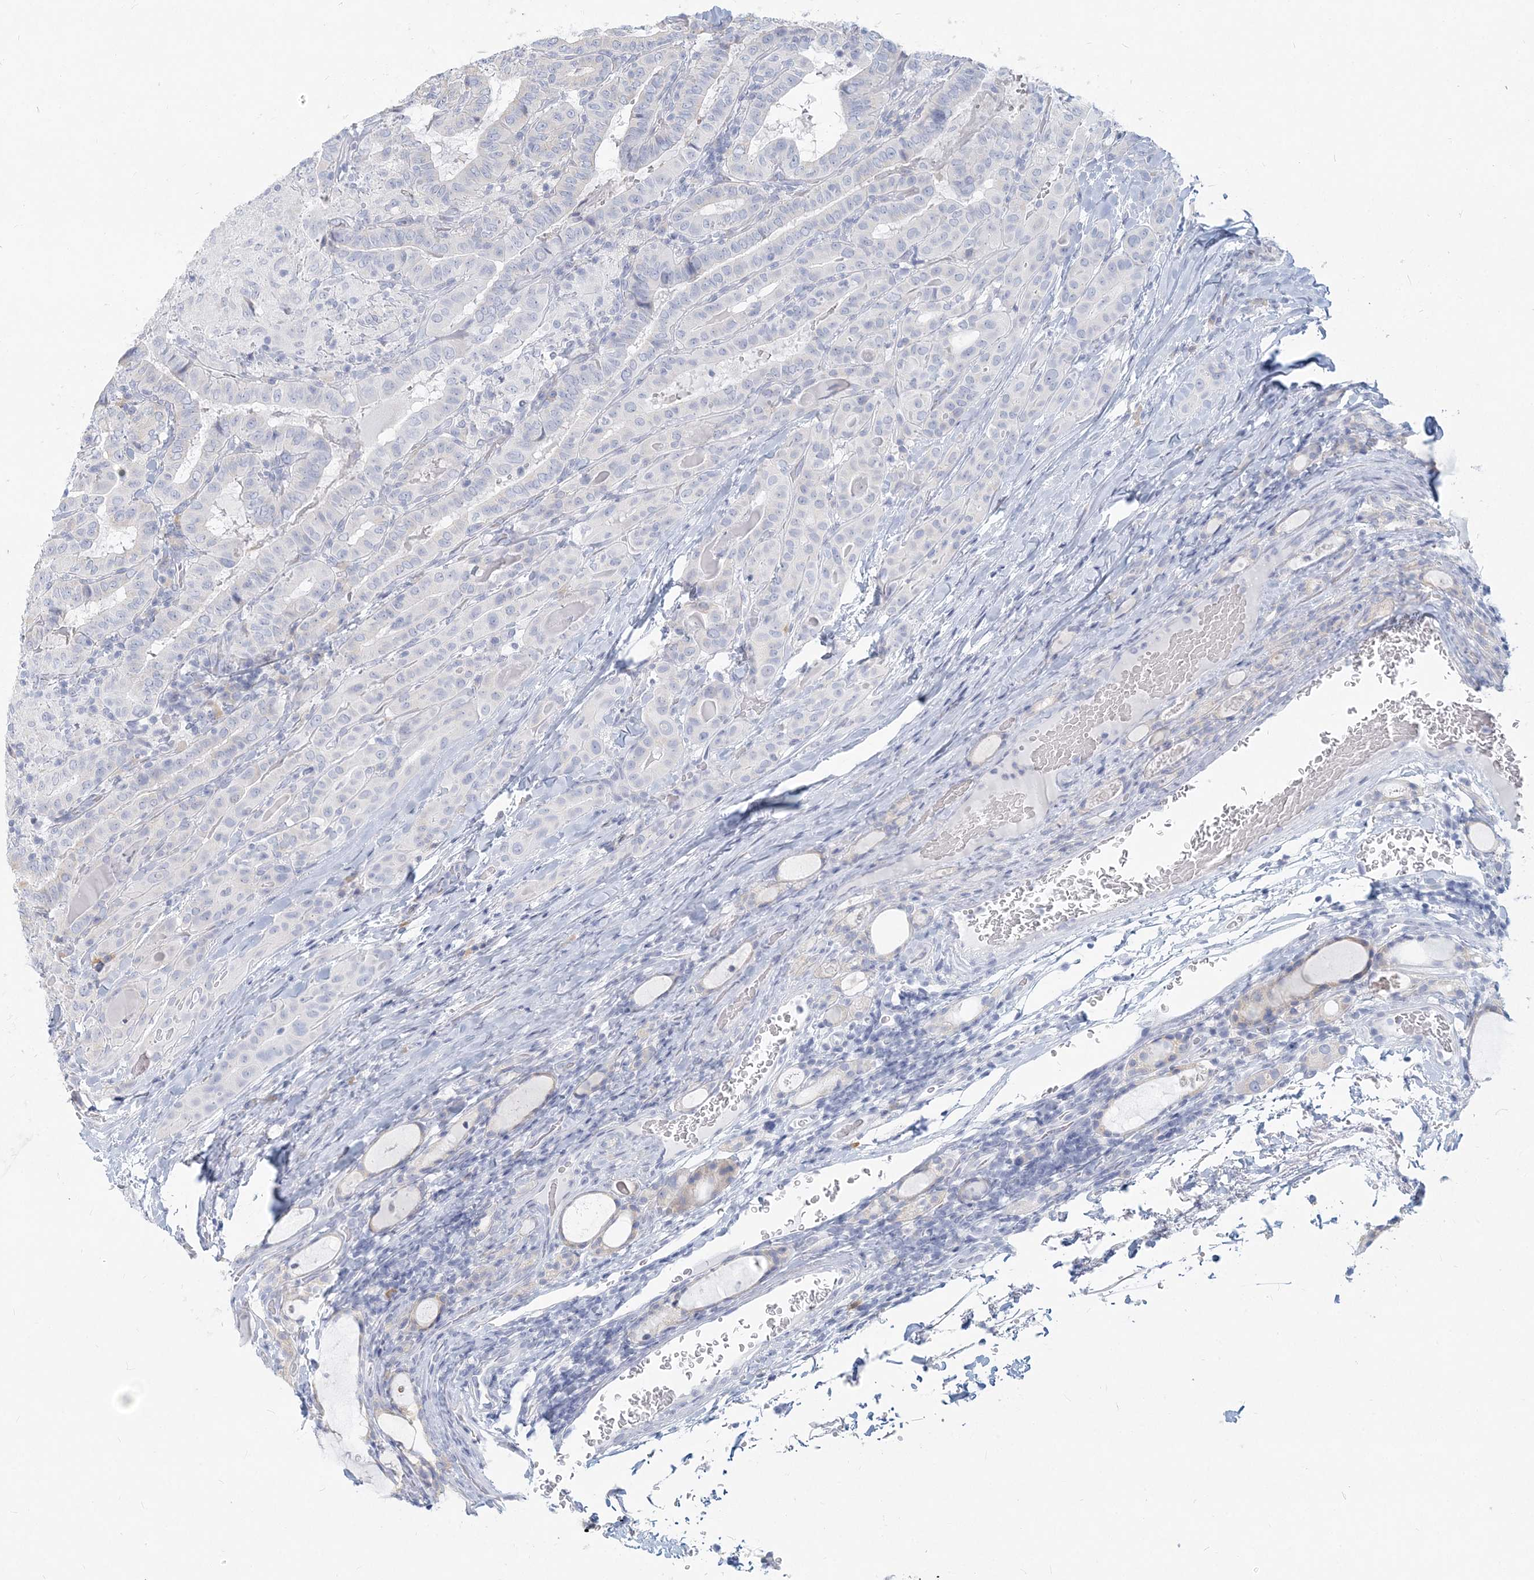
{"staining": {"intensity": "negative", "quantity": "none", "location": "none"}, "tissue": "thyroid cancer", "cell_type": "Tumor cells", "image_type": "cancer", "snomed": [{"axis": "morphology", "description": "Papillary adenocarcinoma, NOS"}, {"axis": "topography", "description": "Thyroid gland"}], "caption": "Tumor cells show no significant expression in thyroid cancer (papillary adenocarcinoma).", "gene": "CSN1S1", "patient": {"sex": "female", "age": 72}}